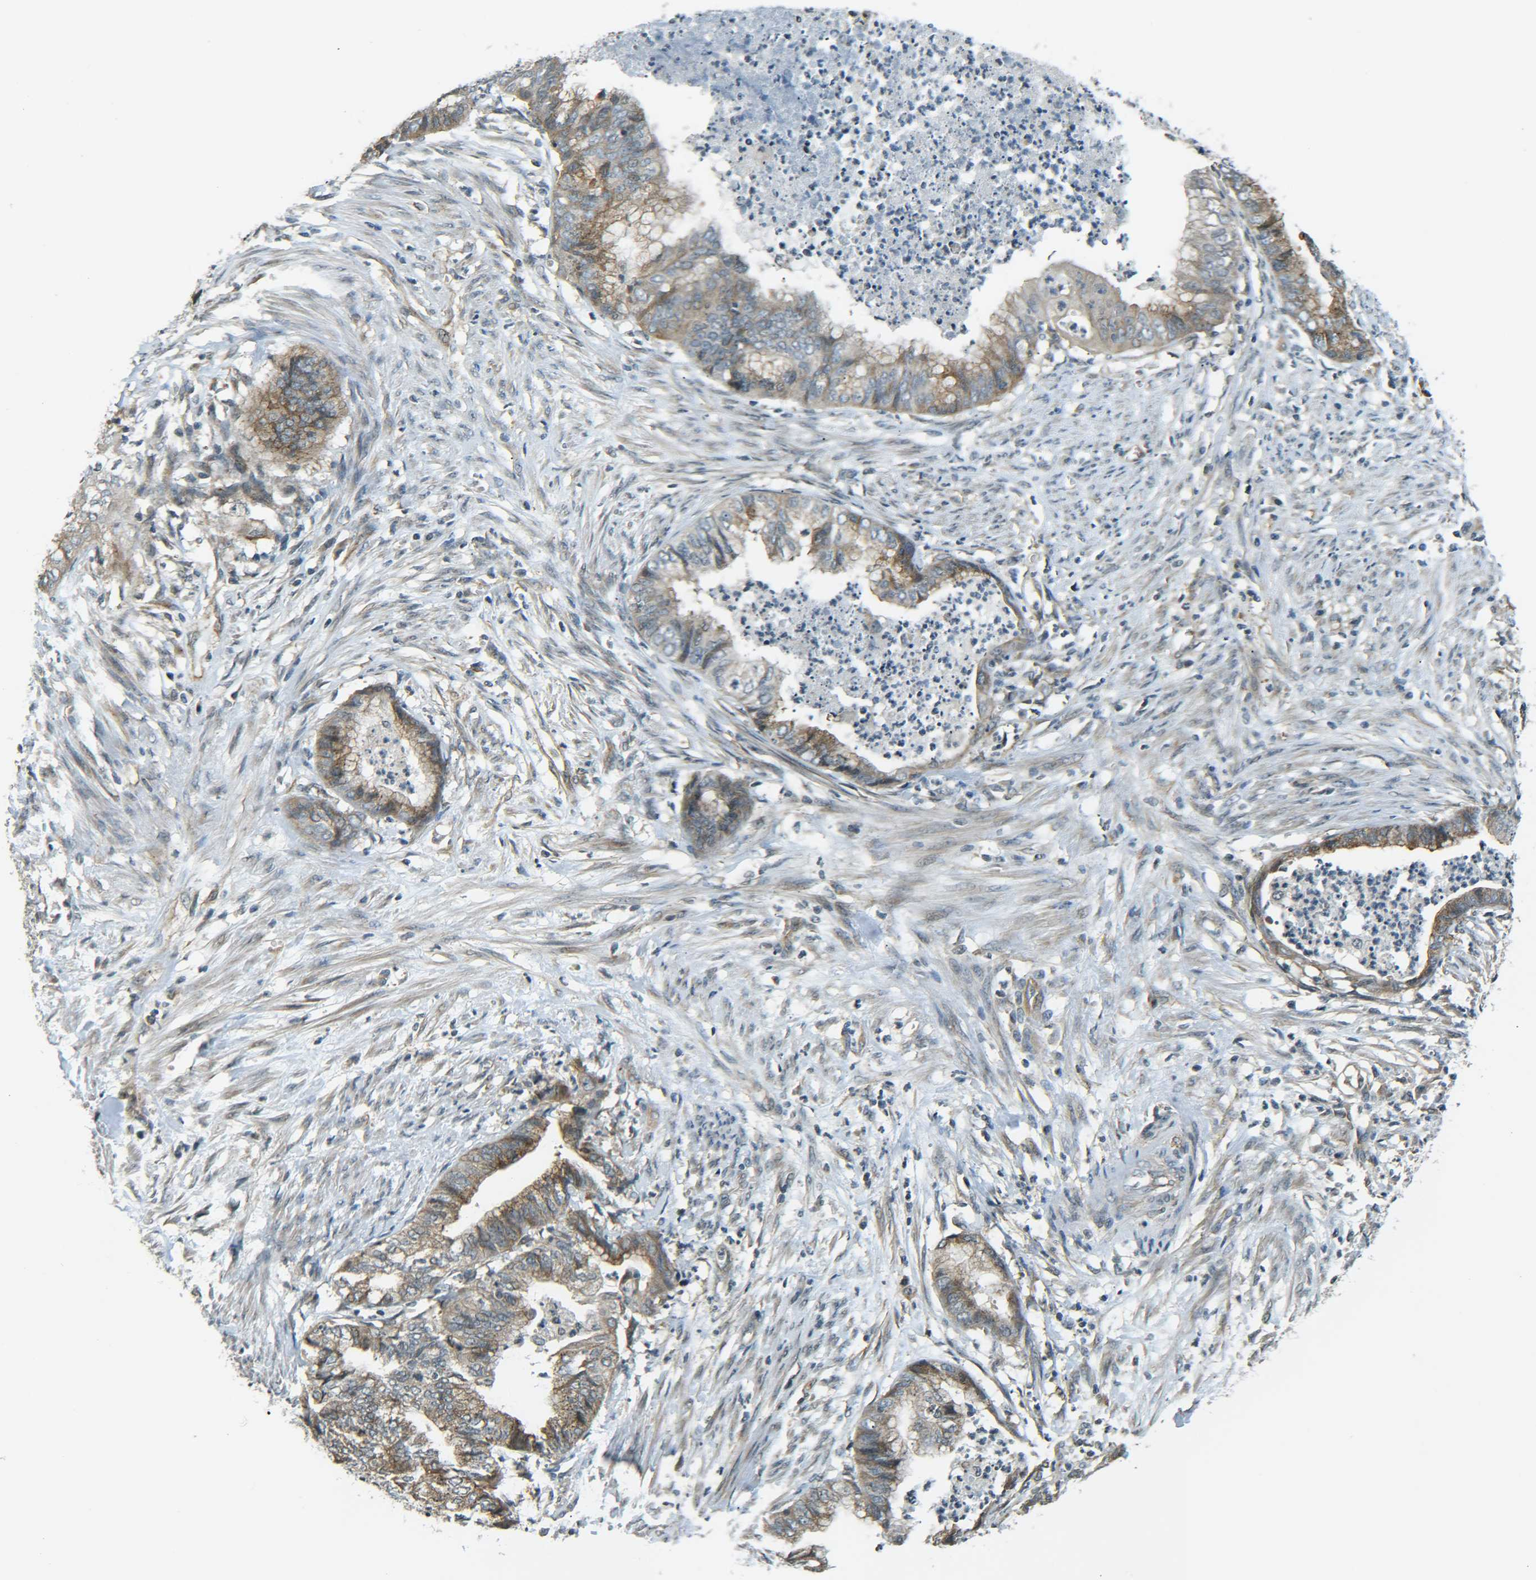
{"staining": {"intensity": "moderate", "quantity": "25%-75%", "location": "cytoplasmic/membranous"}, "tissue": "endometrial cancer", "cell_type": "Tumor cells", "image_type": "cancer", "snomed": [{"axis": "morphology", "description": "Necrosis, NOS"}, {"axis": "morphology", "description": "Adenocarcinoma, NOS"}, {"axis": "topography", "description": "Endometrium"}], "caption": "Protein expression by IHC reveals moderate cytoplasmic/membranous positivity in approximately 25%-75% of tumor cells in endometrial cancer.", "gene": "DAB2", "patient": {"sex": "female", "age": 79}}